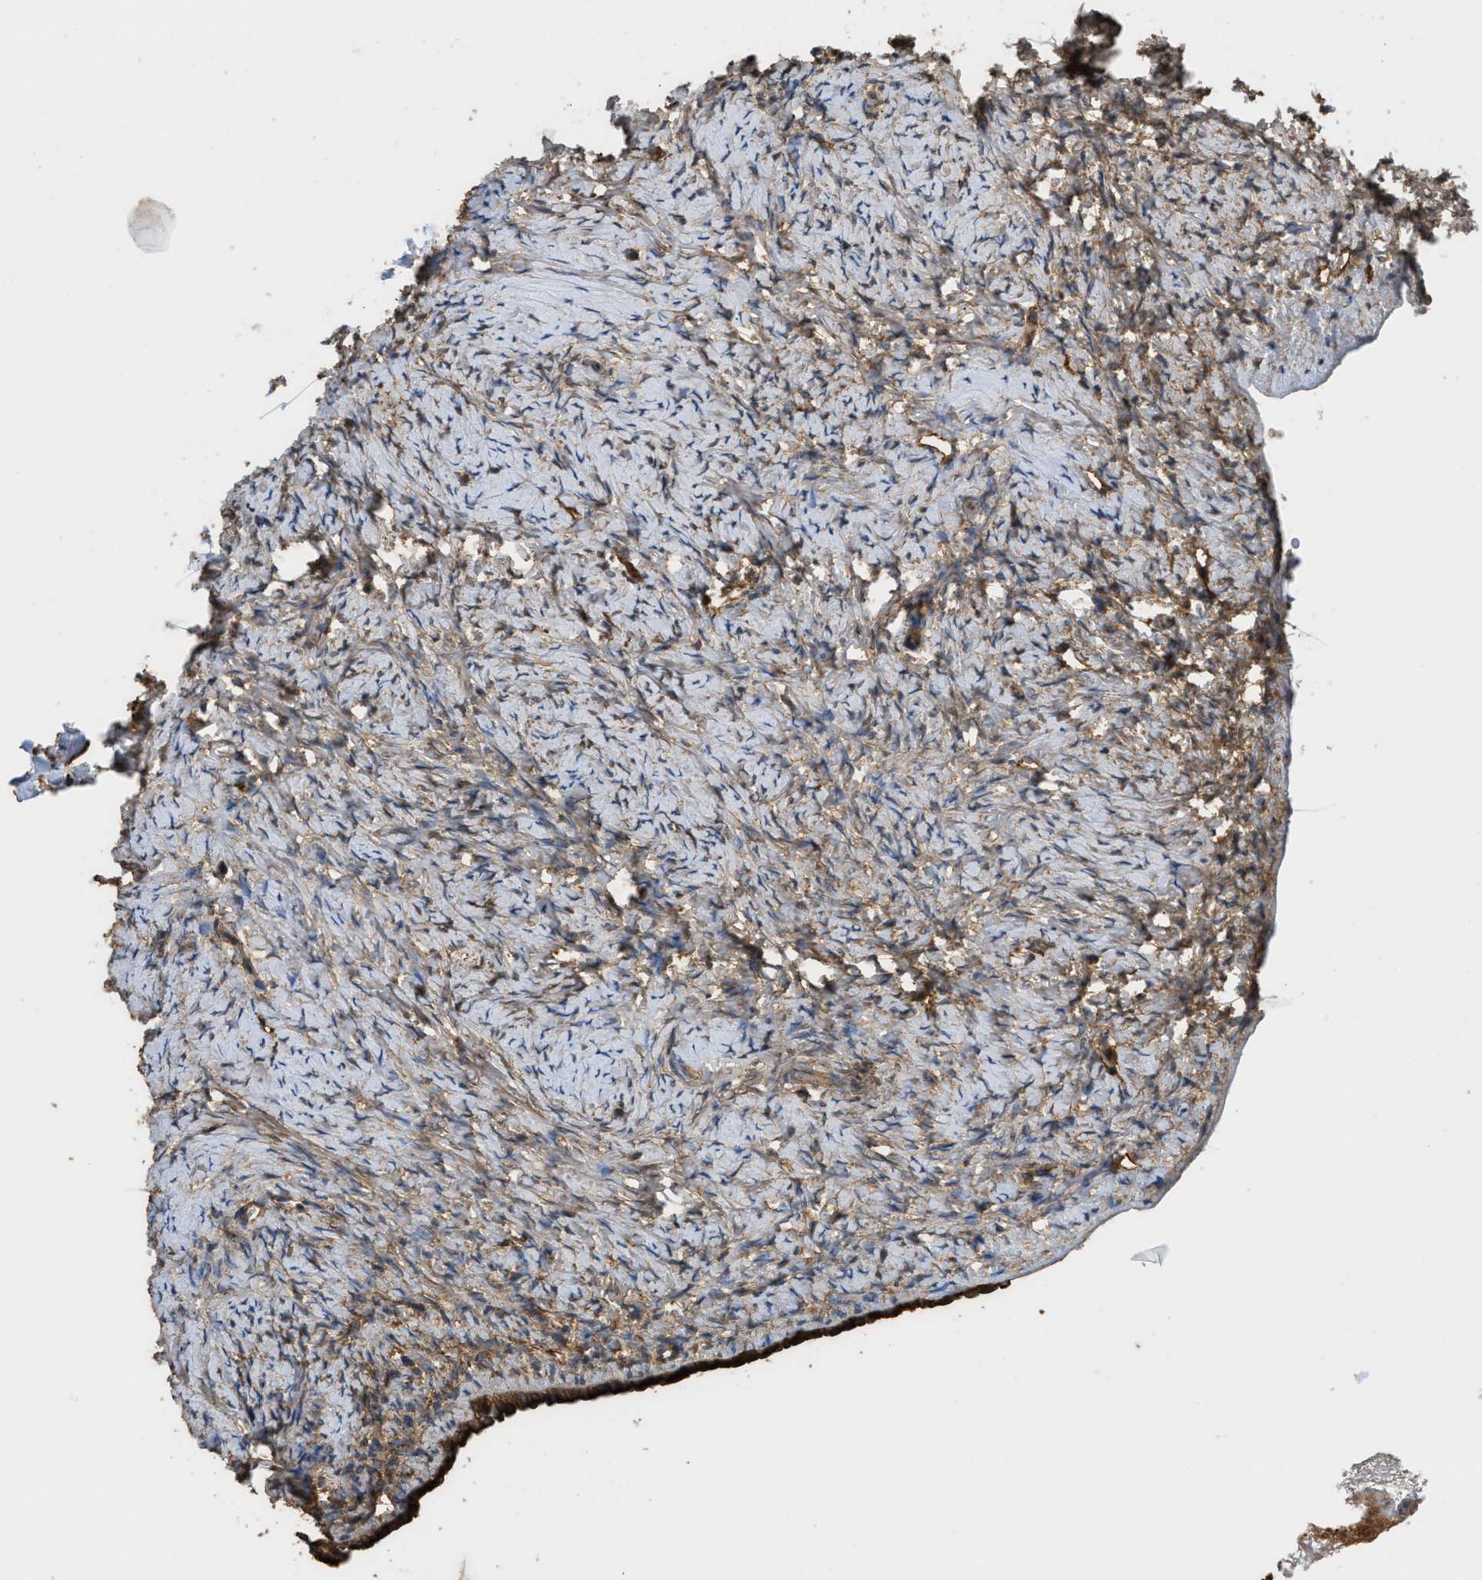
{"staining": {"intensity": "strong", "quantity": ">75%", "location": "cytoplasmic/membranous"}, "tissue": "ovary", "cell_type": "Follicle cells", "image_type": "normal", "snomed": [{"axis": "morphology", "description": "Normal tissue, NOS"}, {"axis": "topography", "description": "Ovary"}], "caption": "Follicle cells show high levels of strong cytoplasmic/membranous positivity in about >75% of cells in normal human ovary. (DAB (3,3'-diaminobenzidine) = brown stain, brightfield microscopy at high magnification).", "gene": "DDHD2", "patient": {"sex": "female", "age": 33}}